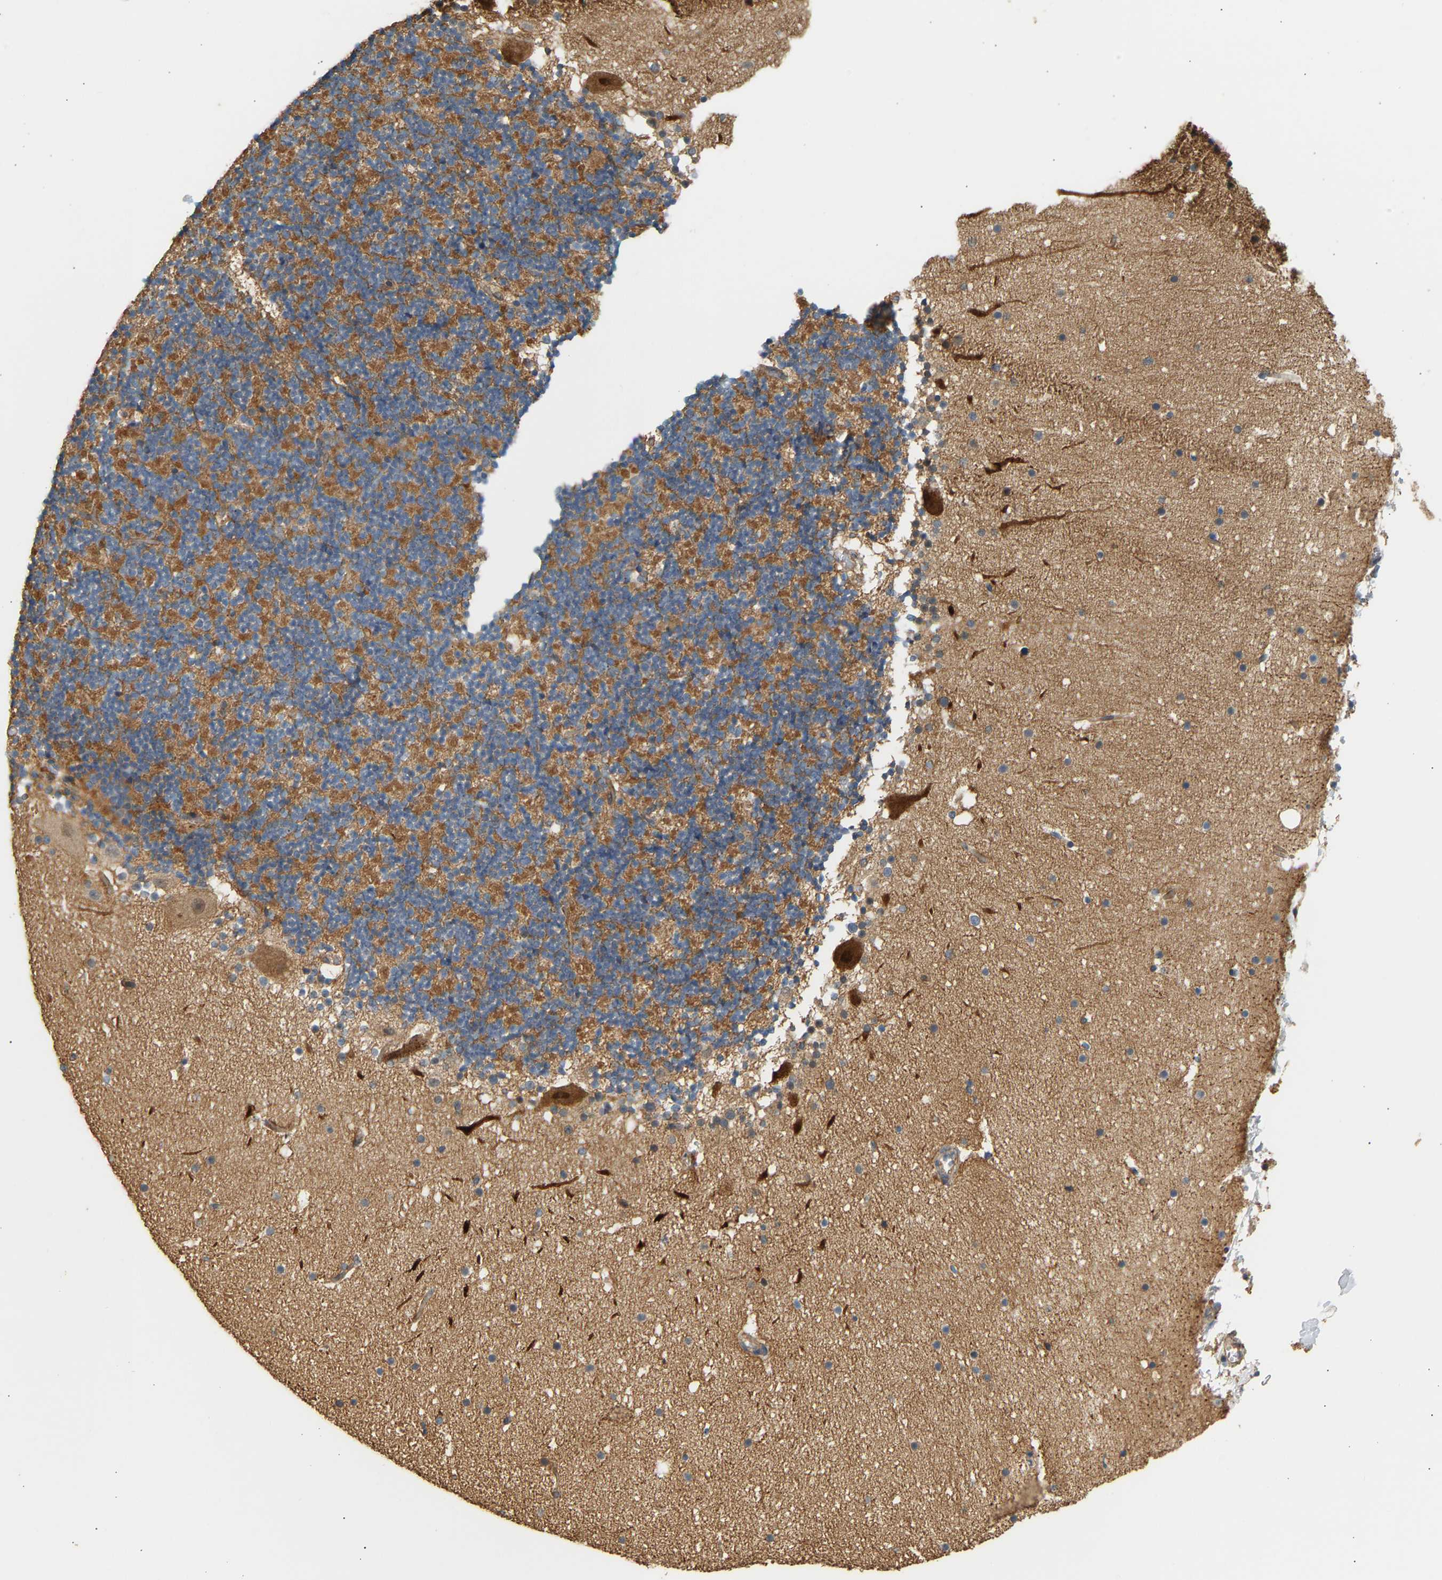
{"staining": {"intensity": "moderate", "quantity": ">75%", "location": "cytoplasmic/membranous"}, "tissue": "cerebellum", "cell_type": "Cells in granular layer", "image_type": "normal", "snomed": [{"axis": "morphology", "description": "Normal tissue, NOS"}, {"axis": "topography", "description": "Cerebellum"}], "caption": "A brown stain highlights moderate cytoplasmic/membranous staining of a protein in cells in granular layer of benign cerebellum.", "gene": "RGL1", "patient": {"sex": "male", "age": 57}}